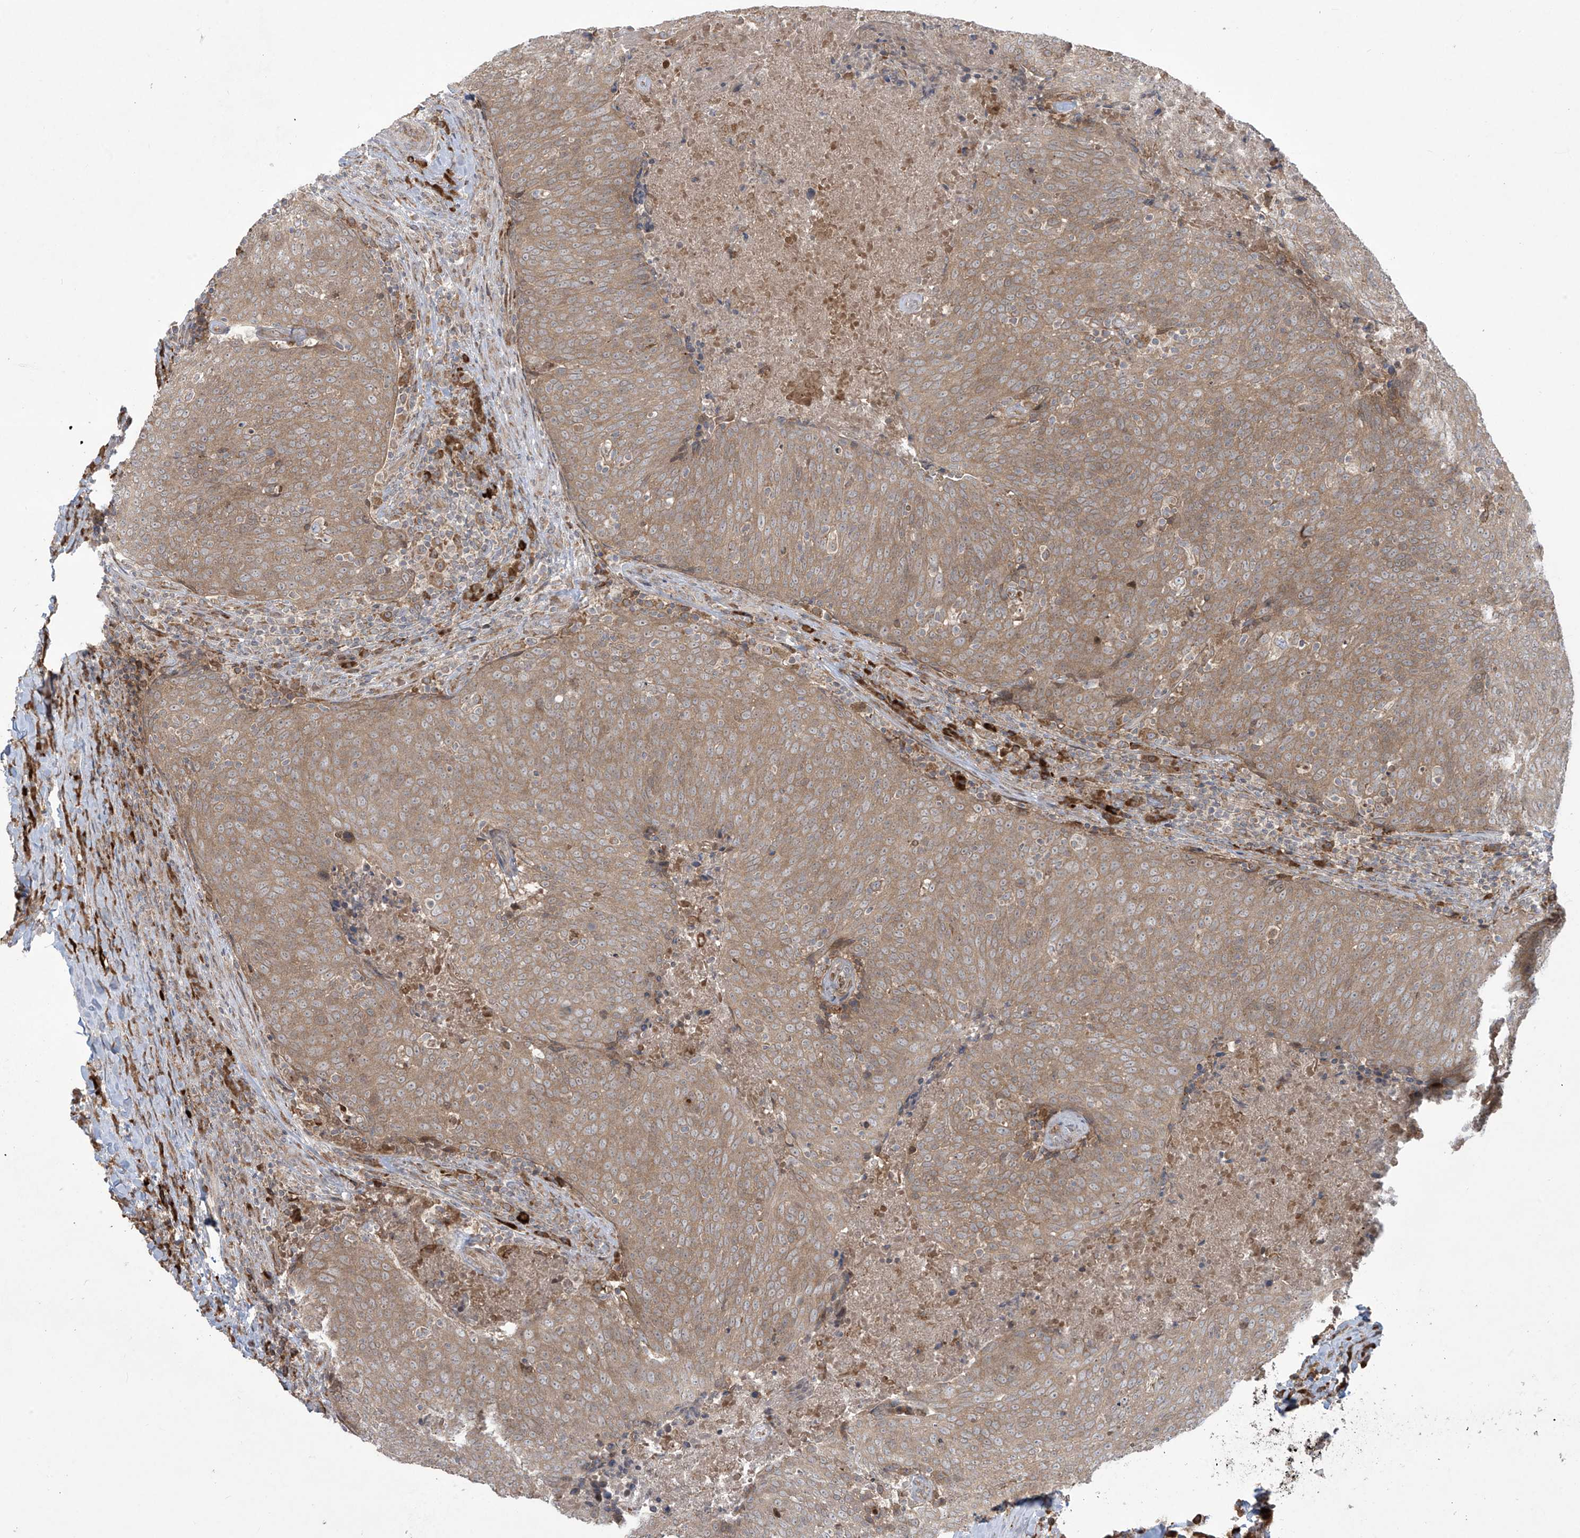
{"staining": {"intensity": "moderate", "quantity": ">75%", "location": "cytoplasmic/membranous"}, "tissue": "head and neck cancer", "cell_type": "Tumor cells", "image_type": "cancer", "snomed": [{"axis": "morphology", "description": "Squamous cell carcinoma, NOS"}, {"axis": "morphology", "description": "Squamous cell carcinoma, metastatic, NOS"}, {"axis": "topography", "description": "Lymph node"}, {"axis": "topography", "description": "Head-Neck"}], "caption": "Immunohistochemistry image of neoplastic tissue: head and neck cancer stained using immunohistochemistry demonstrates medium levels of moderate protein expression localized specifically in the cytoplasmic/membranous of tumor cells, appearing as a cytoplasmic/membranous brown color.", "gene": "PPAT", "patient": {"sex": "male", "age": 62}}